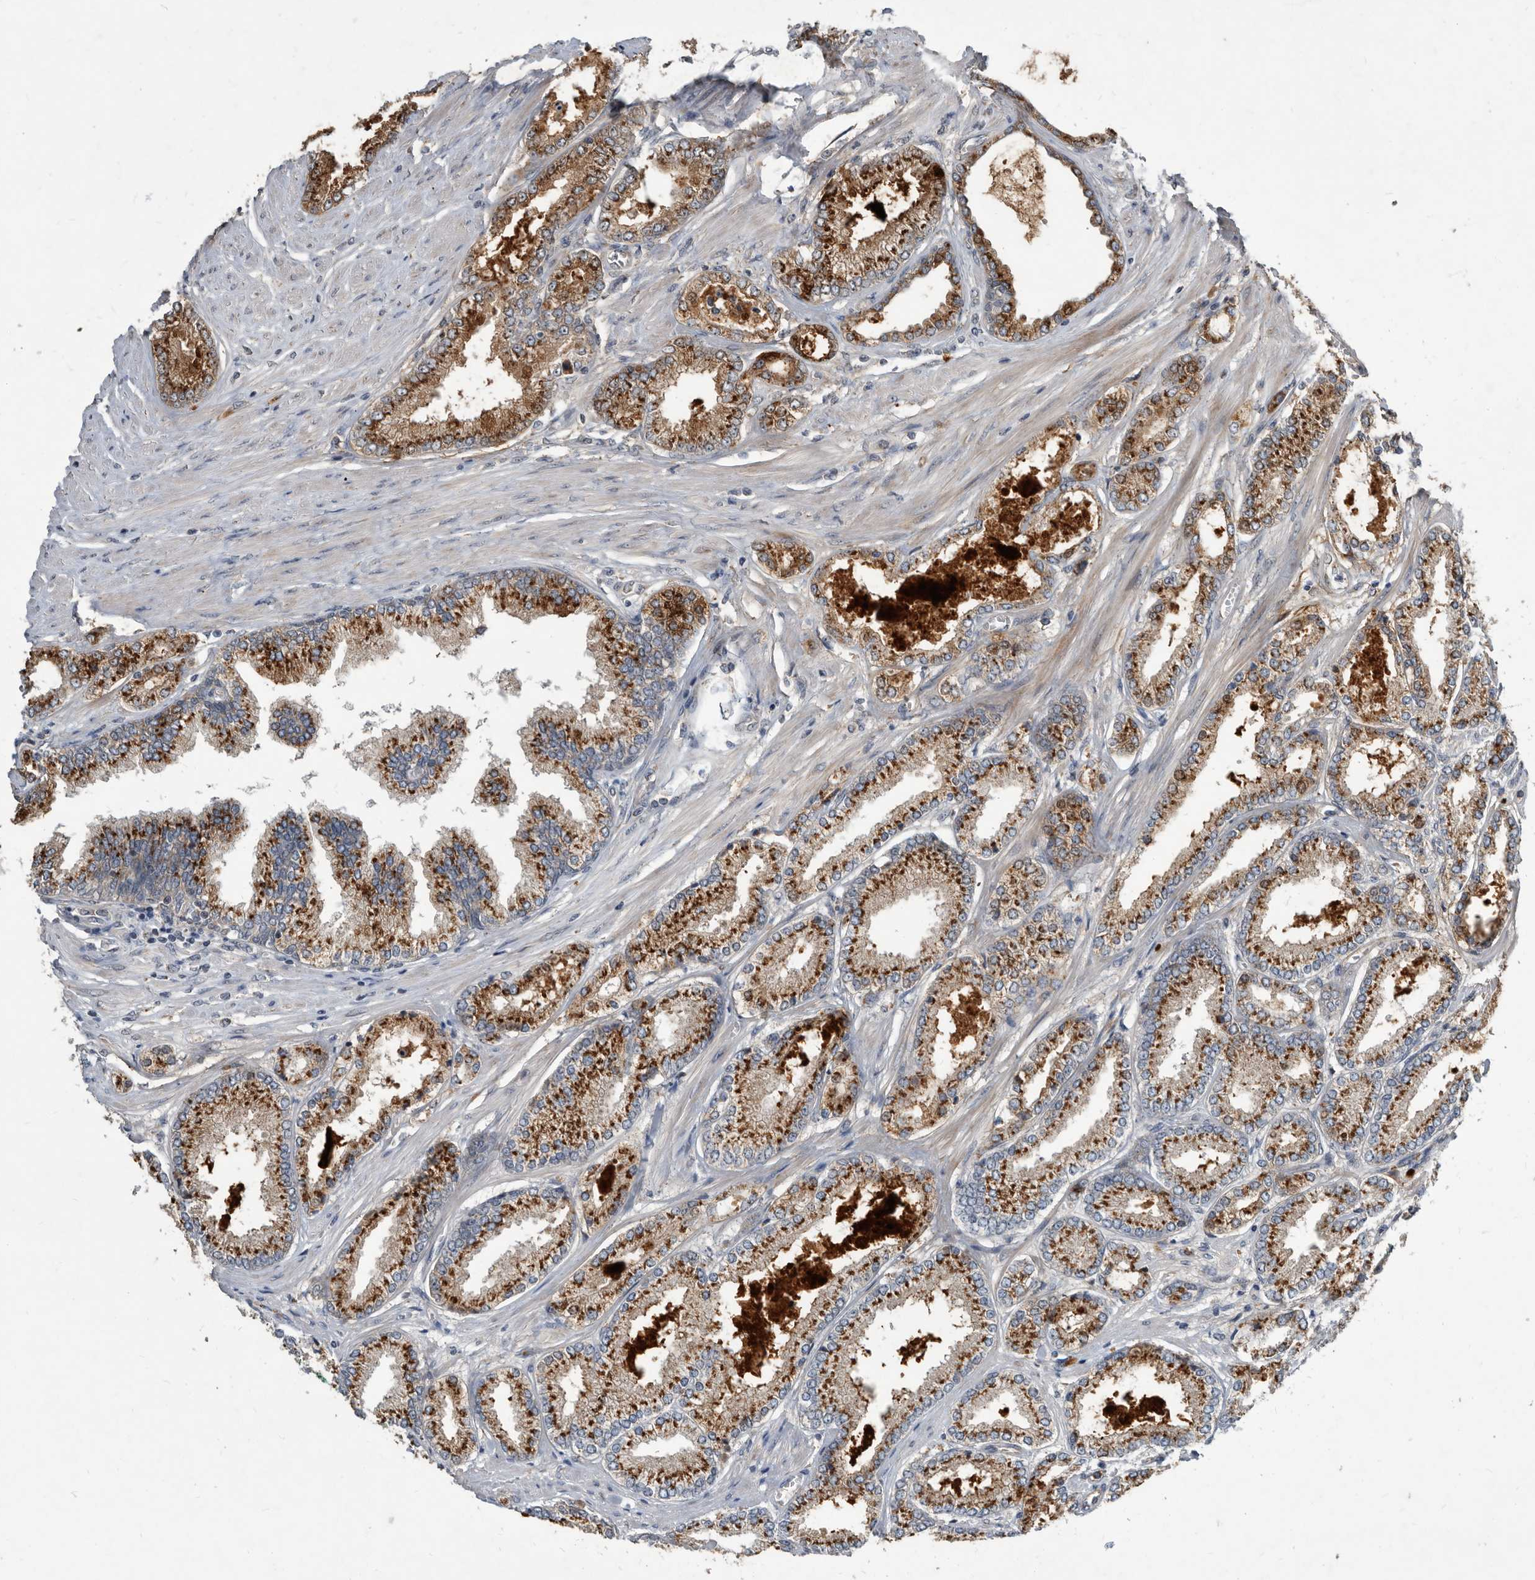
{"staining": {"intensity": "strong", "quantity": ">75%", "location": "cytoplasmic/membranous"}, "tissue": "prostate cancer", "cell_type": "Tumor cells", "image_type": "cancer", "snomed": [{"axis": "morphology", "description": "Adenocarcinoma, Low grade"}, {"axis": "topography", "description": "Prostate"}], "caption": "Immunohistochemistry (IHC) photomicrograph of neoplastic tissue: prostate cancer stained using immunohistochemistry (IHC) displays high levels of strong protein expression localized specifically in the cytoplasmic/membranous of tumor cells, appearing as a cytoplasmic/membranous brown color.", "gene": "PI15", "patient": {"sex": "male", "age": 62}}